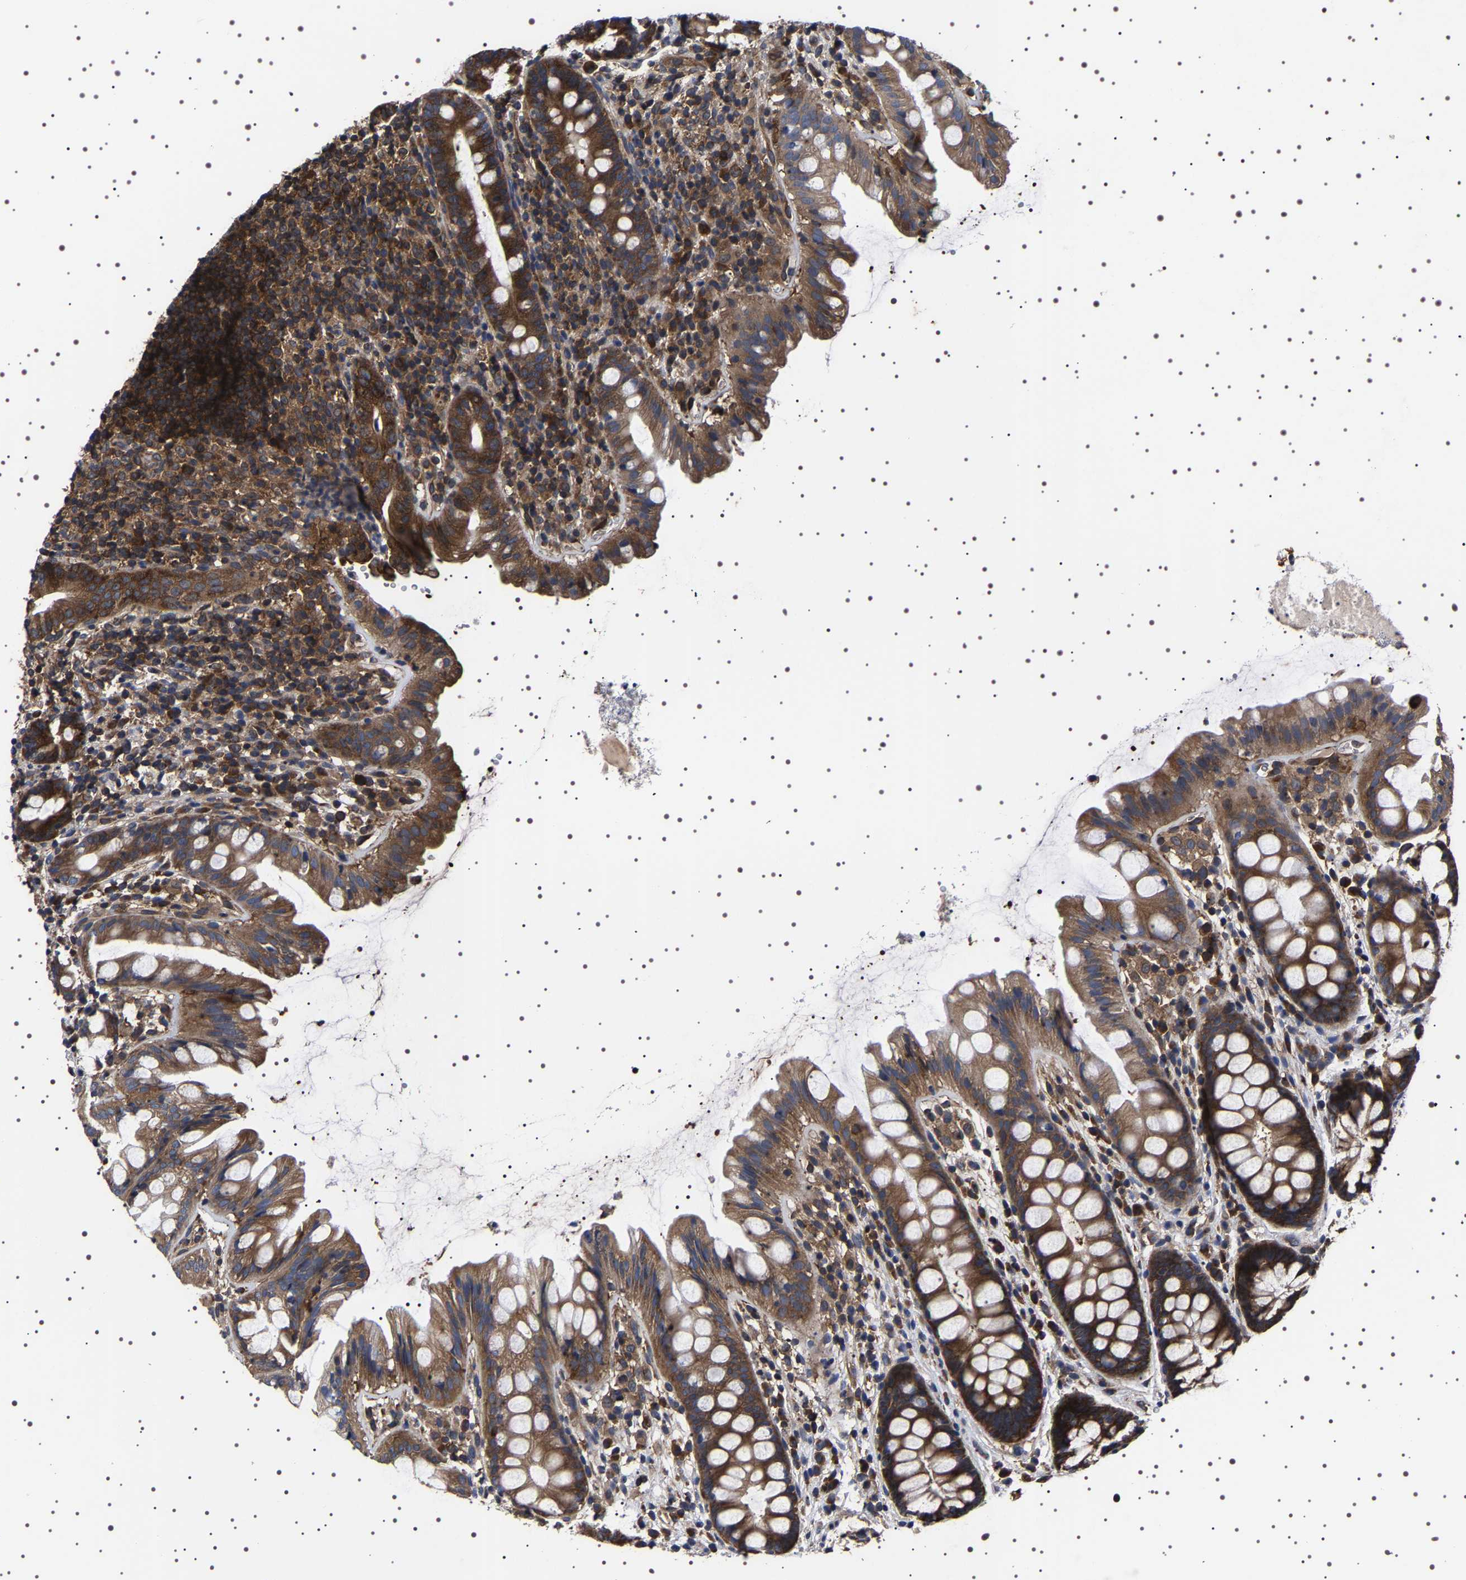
{"staining": {"intensity": "strong", "quantity": "25%-75%", "location": "cytoplasmic/membranous"}, "tissue": "rectum", "cell_type": "Glandular cells", "image_type": "normal", "snomed": [{"axis": "morphology", "description": "Normal tissue, NOS"}, {"axis": "topography", "description": "Rectum"}], "caption": "Immunohistochemical staining of benign rectum shows strong cytoplasmic/membranous protein expression in about 25%-75% of glandular cells.", "gene": "DARS1", "patient": {"sex": "female", "age": 65}}